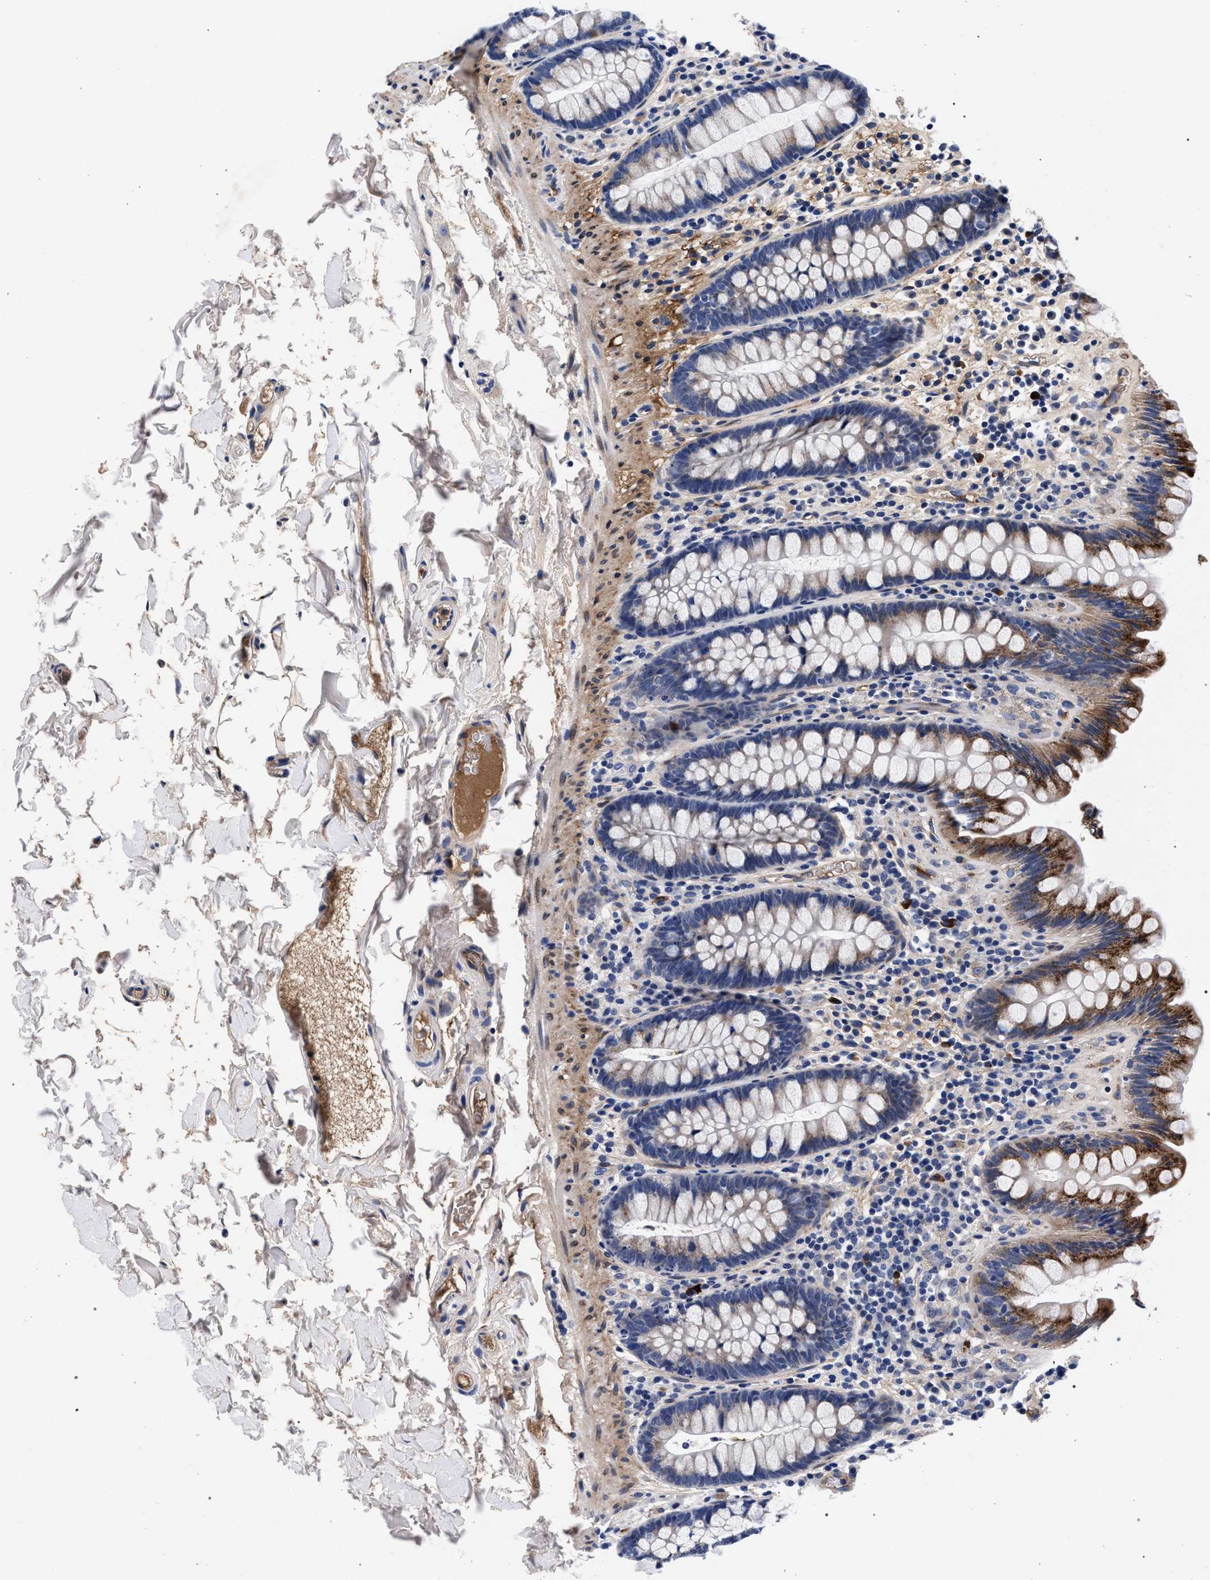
{"staining": {"intensity": "negative", "quantity": "none", "location": "none"}, "tissue": "colon", "cell_type": "Endothelial cells", "image_type": "normal", "snomed": [{"axis": "morphology", "description": "Normal tissue, NOS"}, {"axis": "topography", "description": "Colon"}], "caption": "Immunohistochemical staining of benign human colon displays no significant expression in endothelial cells. (Brightfield microscopy of DAB IHC at high magnification).", "gene": "ACOX1", "patient": {"sex": "female", "age": 80}}